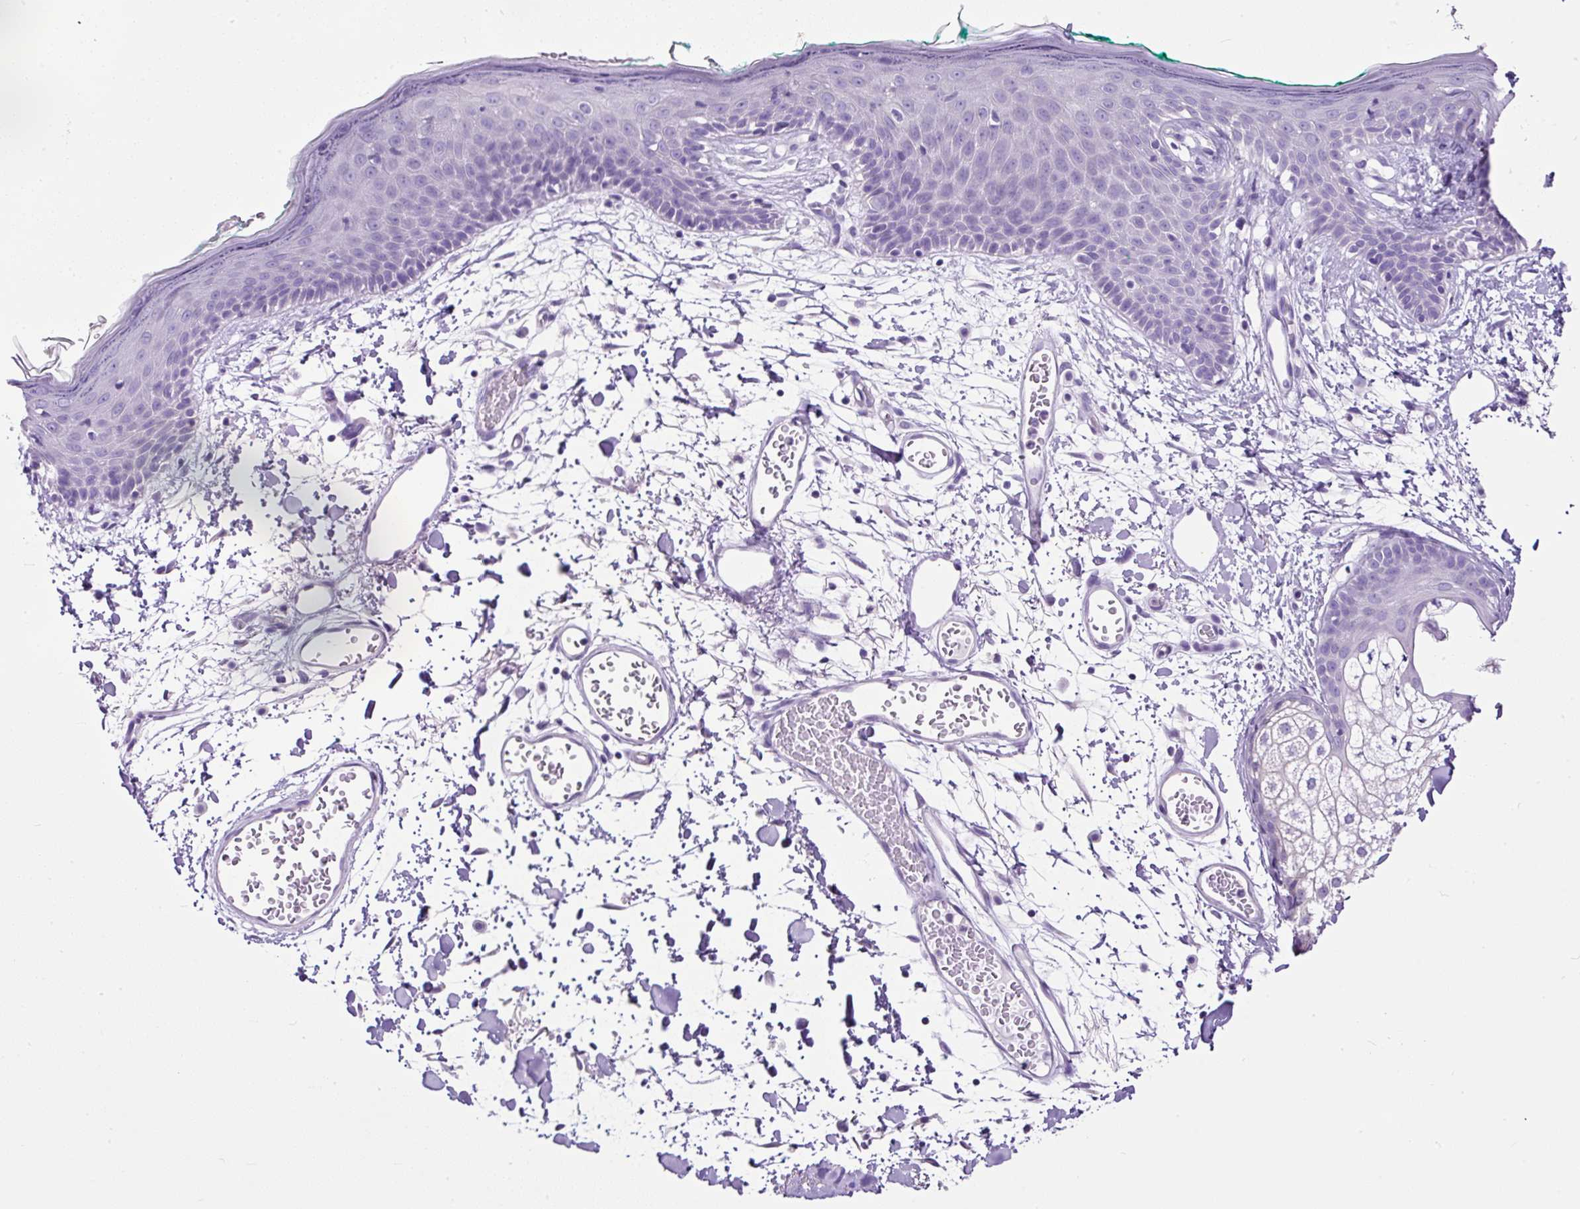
{"staining": {"intensity": "negative", "quantity": "none", "location": "none"}, "tissue": "skin", "cell_type": "Fibroblasts", "image_type": "normal", "snomed": [{"axis": "morphology", "description": "Normal tissue, NOS"}, {"axis": "topography", "description": "Skin"}], "caption": "Skin stained for a protein using IHC demonstrates no expression fibroblasts.", "gene": "PDIA2", "patient": {"sex": "male", "age": 79}}